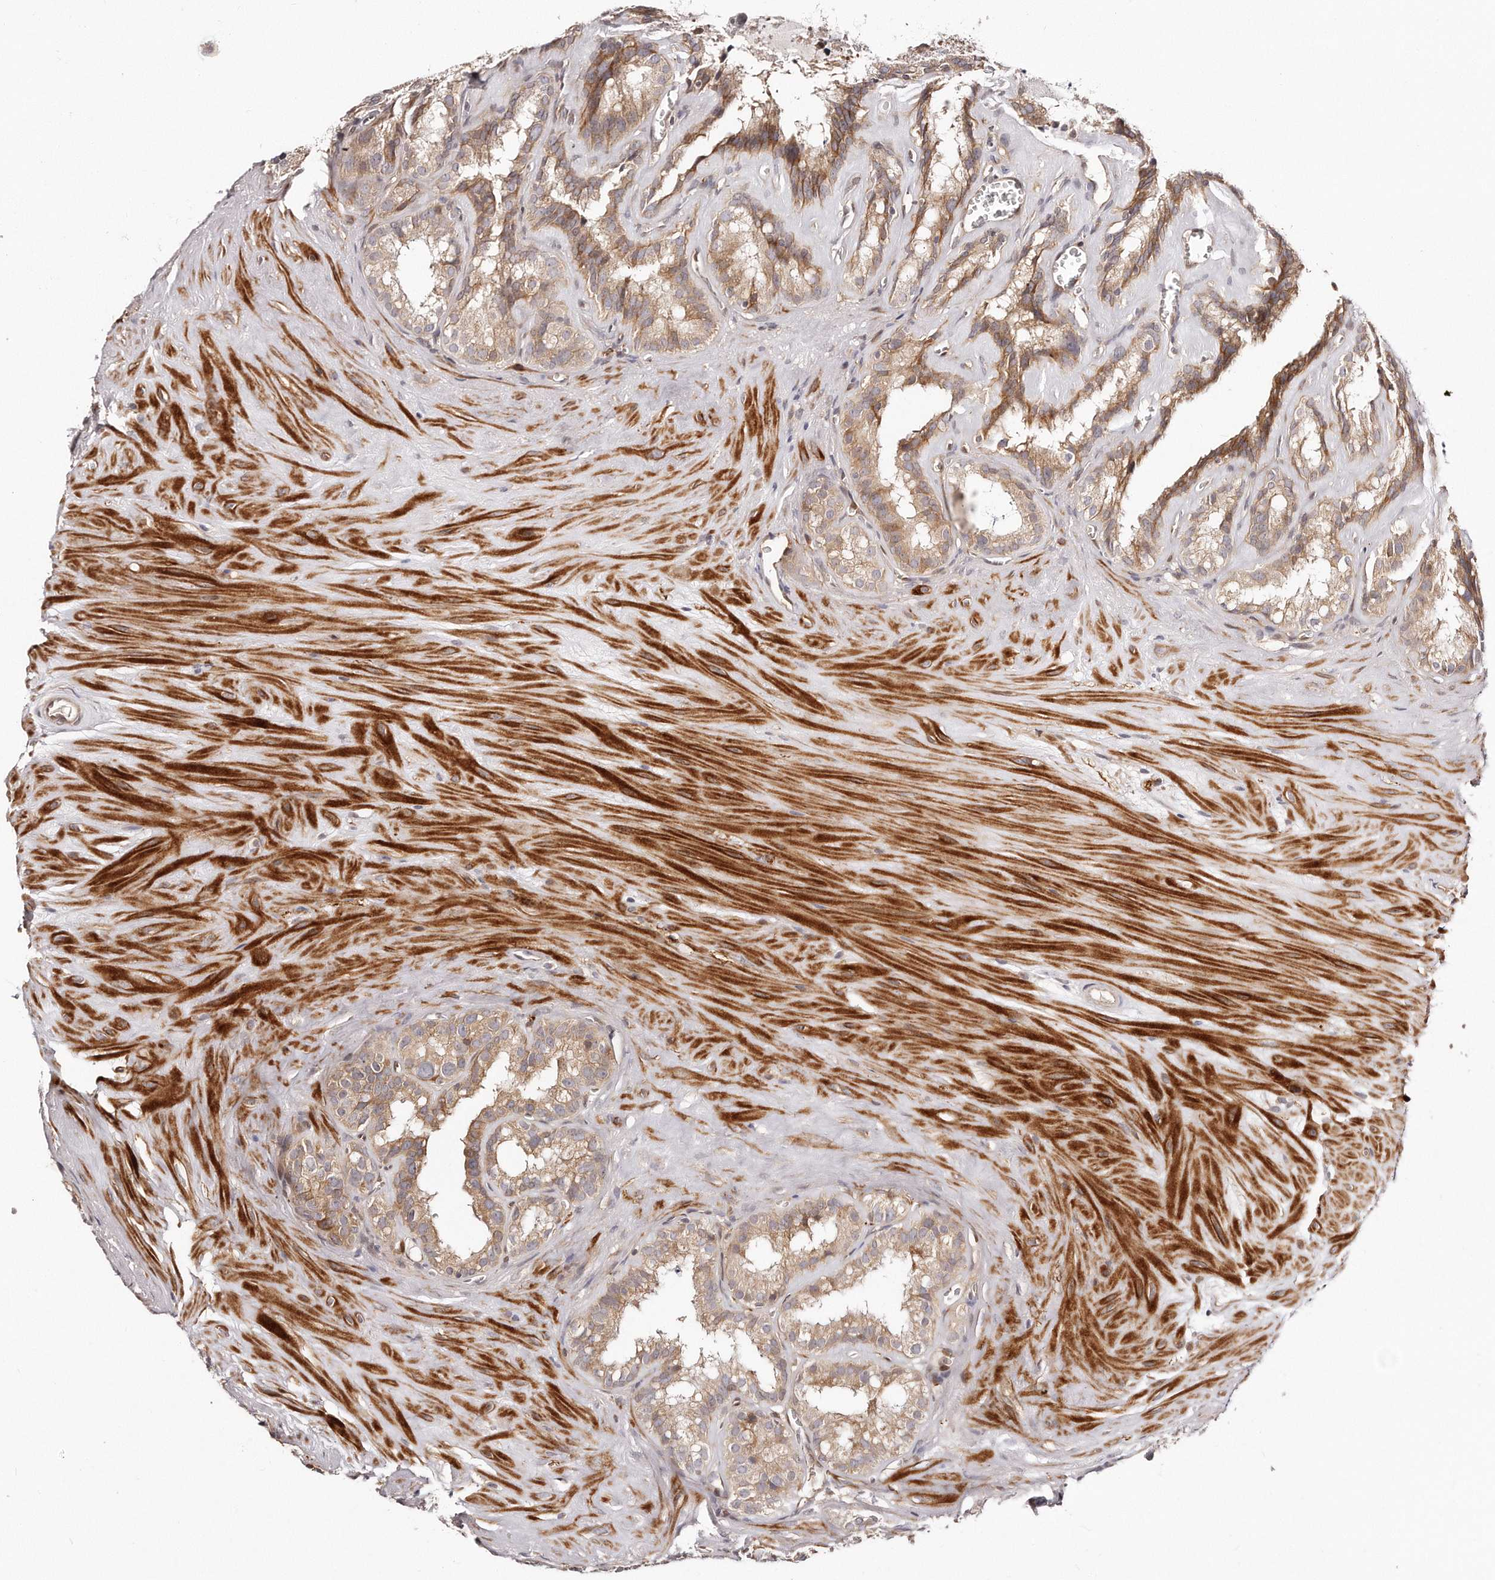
{"staining": {"intensity": "moderate", "quantity": ">75%", "location": "cytoplasmic/membranous"}, "tissue": "seminal vesicle", "cell_type": "Glandular cells", "image_type": "normal", "snomed": [{"axis": "morphology", "description": "Normal tissue, NOS"}, {"axis": "topography", "description": "Prostate"}, {"axis": "topography", "description": "Seminal veicle"}], "caption": "Seminal vesicle stained for a protein (brown) reveals moderate cytoplasmic/membranous positive positivity in about >75% of glandular cells.", "gene": "GBP4", "patient": {"sex": "male", "age": 59}}